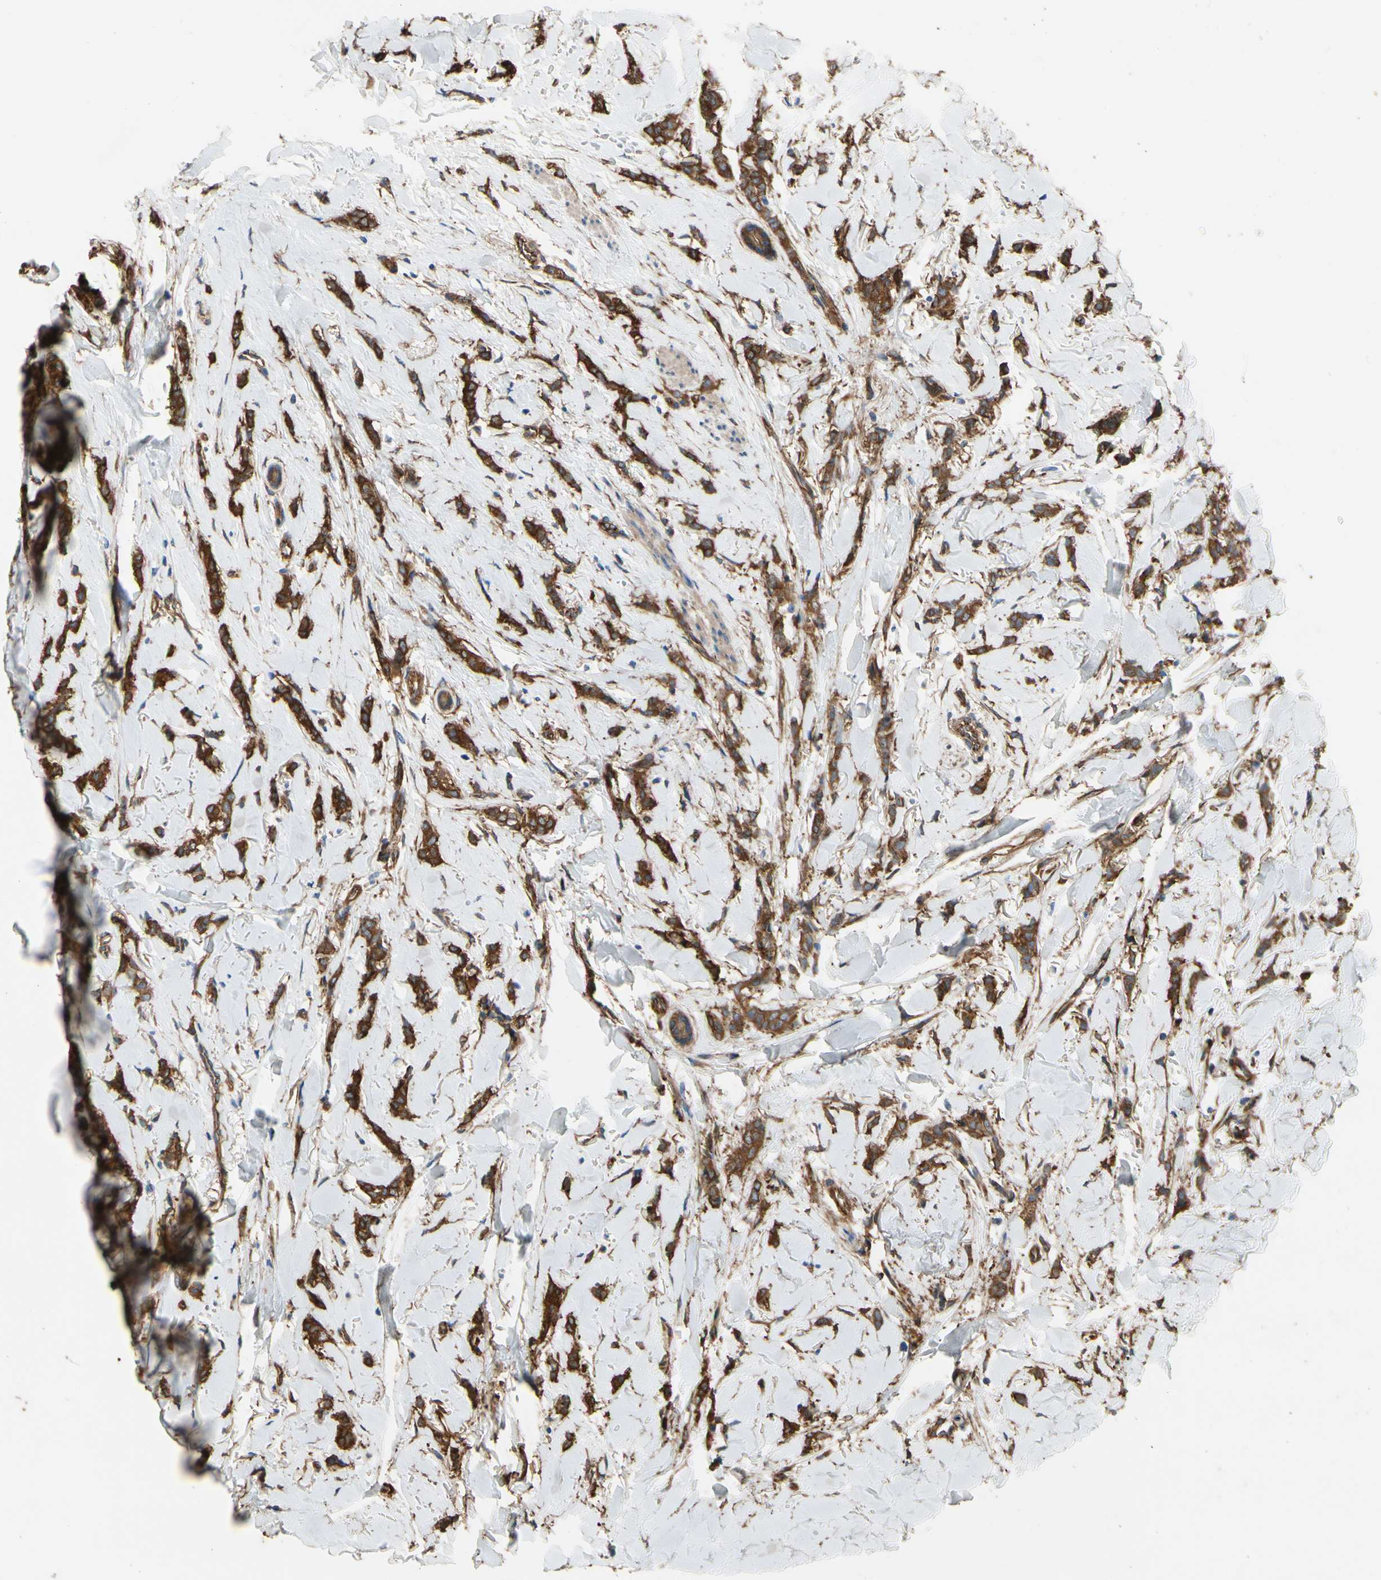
{"staining": {"intensity": "moderate", "quantity": ">75%", "location": "cytoplasmic/membranous"}, "tissue": "breast cancer", "cell_type": "Tumor cells", "image_type": "cancer", "snomed": [{"axis": "morphology", "description": "Lobular carcinoma"}, {"axis": "topography", "description": "Skin"}, {"axis": "topography", "description": "Breast"}], "caption": "A medium amount of moderate cytoplasmic/membranous expression is appreciated in approximately >75% of tumor cells in breast cancer tissue.", "gene": "CTTNBP2", "patient": {"sex": "female", "age": 46}}